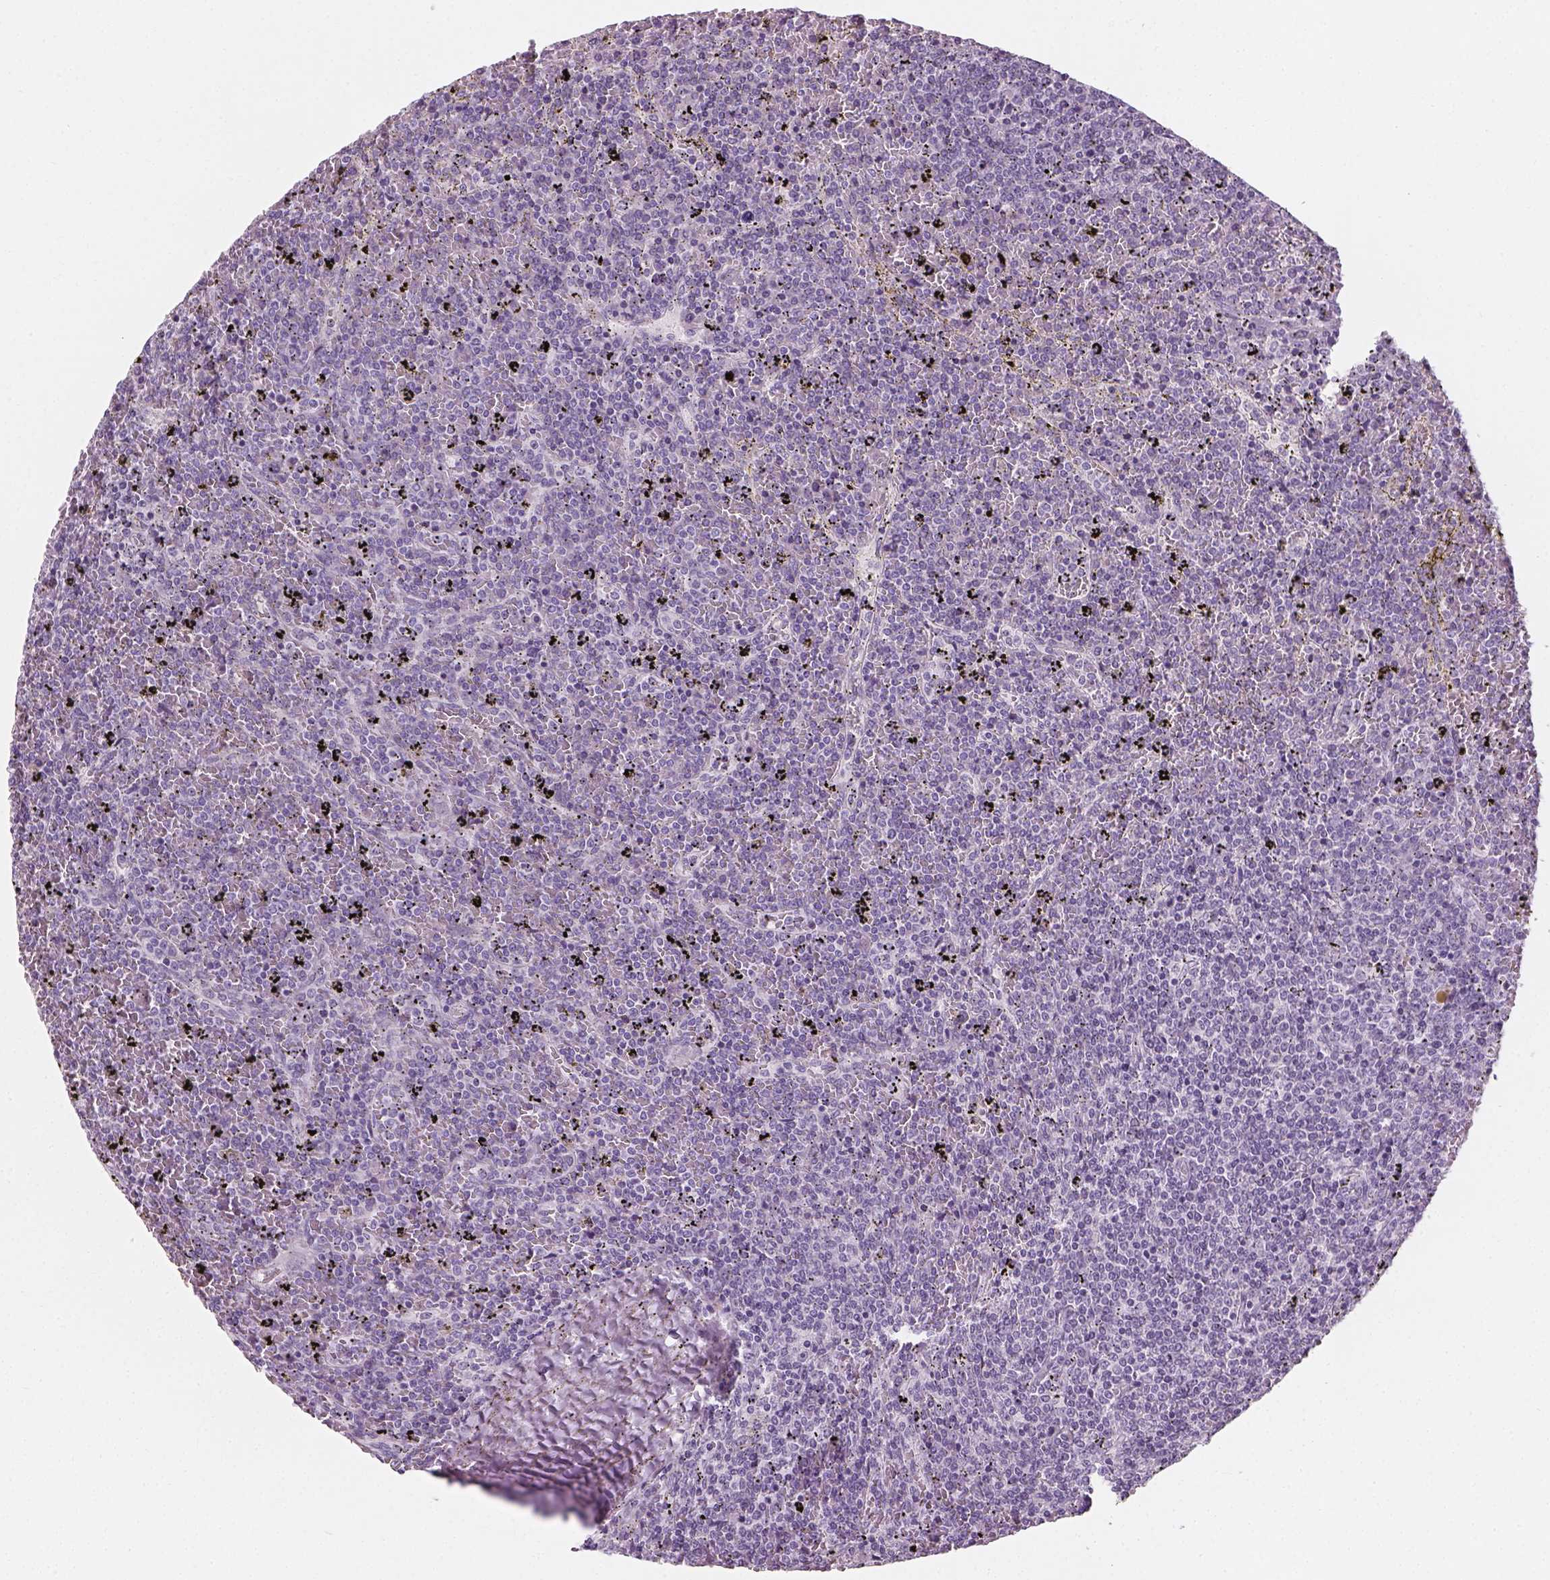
{"staining": {"intensity": "negative", "quantity": "none", "location": "none"}, "tissue": "lymphoma", "cell_type": "Tumor cells", "image_type": "cancer", "snomed": [{"axis": "morphology", "description": "Malignant lymphoma, non-Hodgkin's type, Low grade"}, {"axis": "topography", "description": "Spleen"}], "caption": "This is a histopathology image of immunohistochemistry (IHC) staining of malignant lymphoma, non-Hodgkin's type (low-grade), which shows no staining in tumor cells. Brightfield microscopy of immunohistochemistry stained with DAB (3,3'-diaminobenzidine) (brown) and hematoxylin (blue), captured at high magnification.", "gene": "TH", "patient": {"sex": "female", "age": 77}}